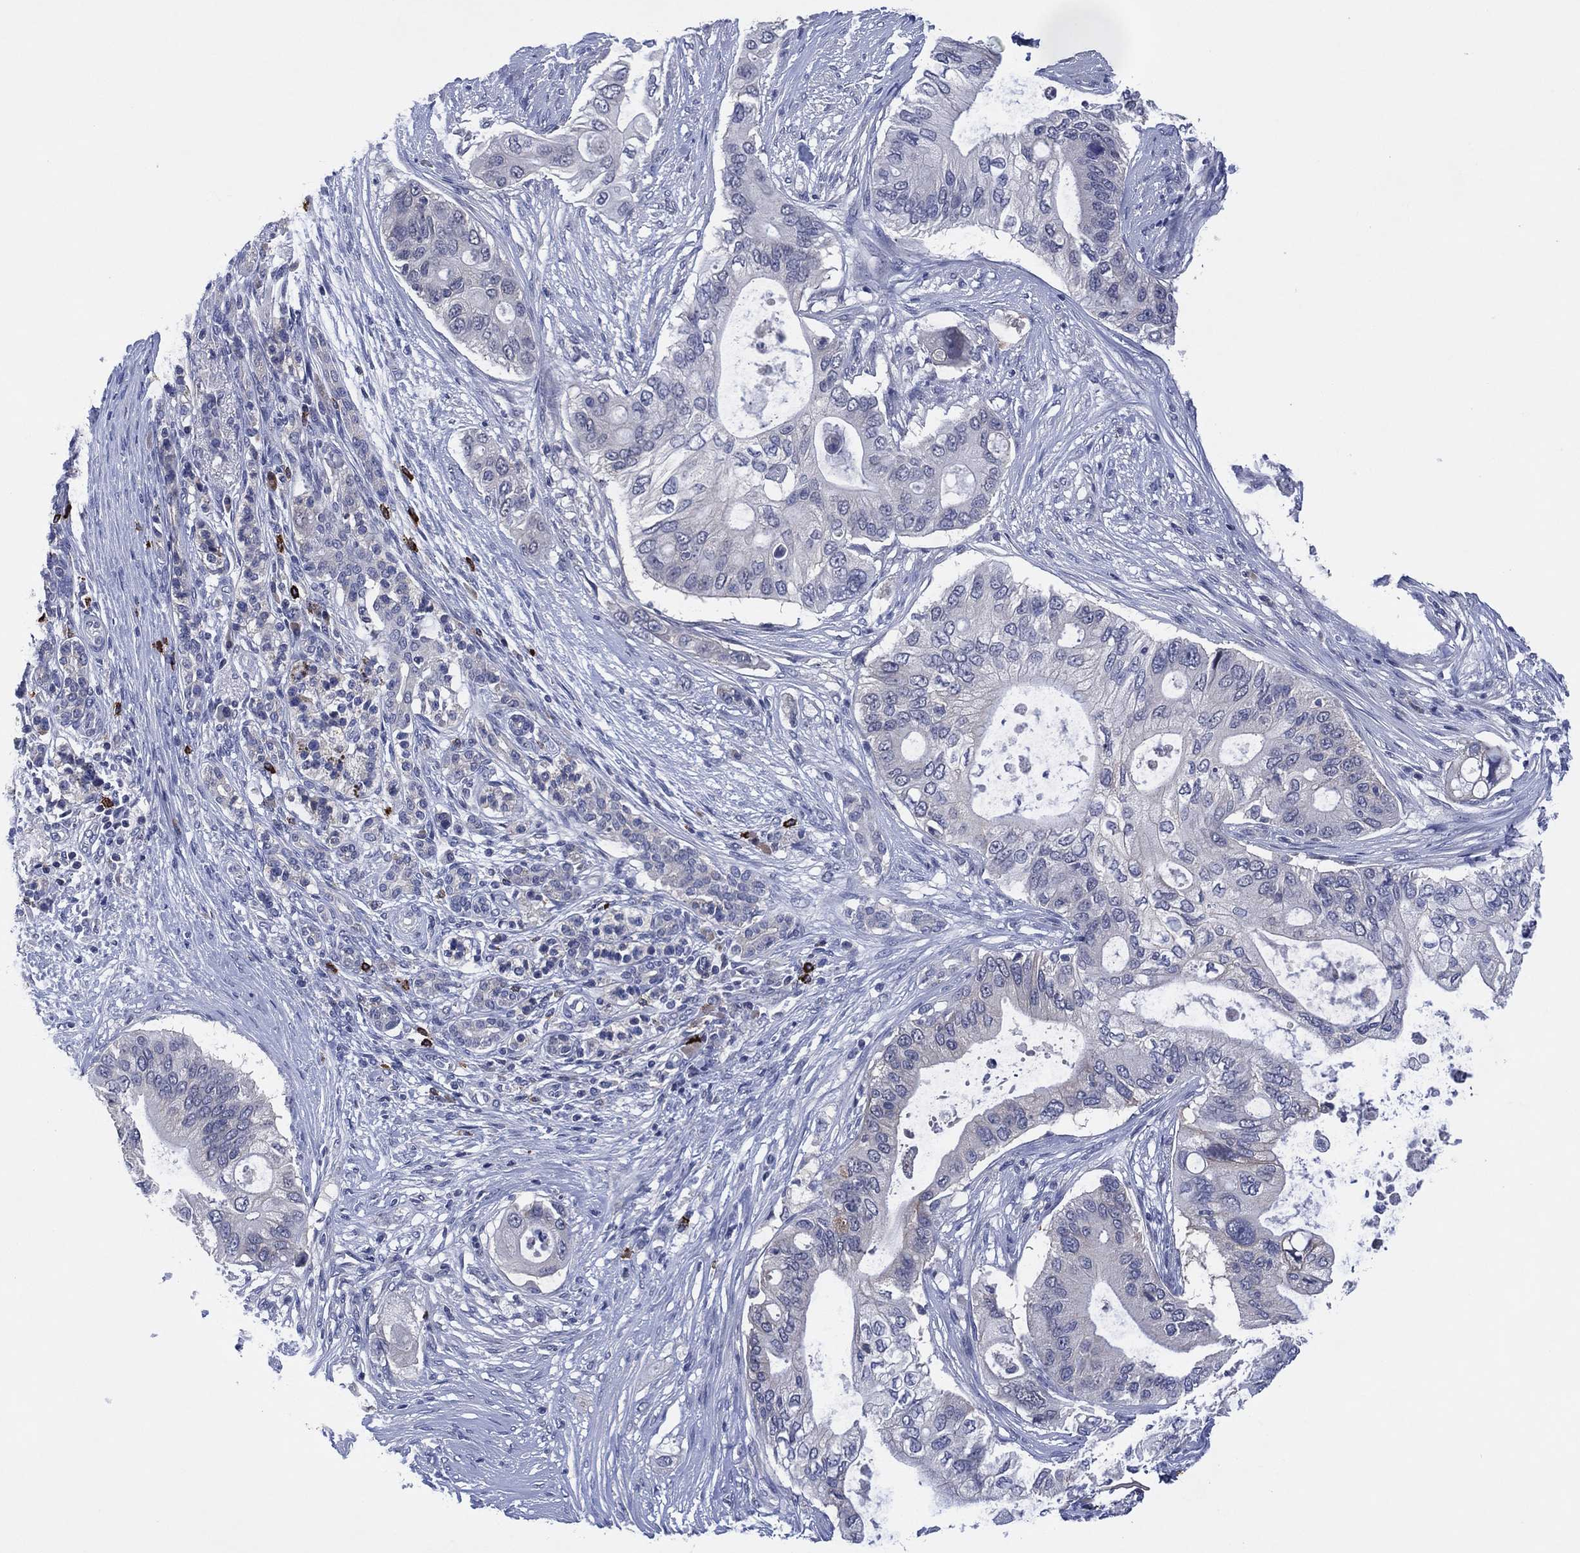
{"staining": {"intensity": "negative", "quantity": "none", "location": "none"}, "tissue": "pancreatic cancer", "cell_type": "Tumor cells", "image_type": "cancer", "snomed": [{"axis": "morphology", "description": "Adenocarcinoma, NOS"}, {"axis": "topography", "description": "Pancreas"}], "caption": "Pancreatic cancer (adenocarcinoma) was stained to show a protein in brown. There is no significant staining in tumor cells.", "gene": "USP26", "patient": {"sex": "female", "age": 72}}